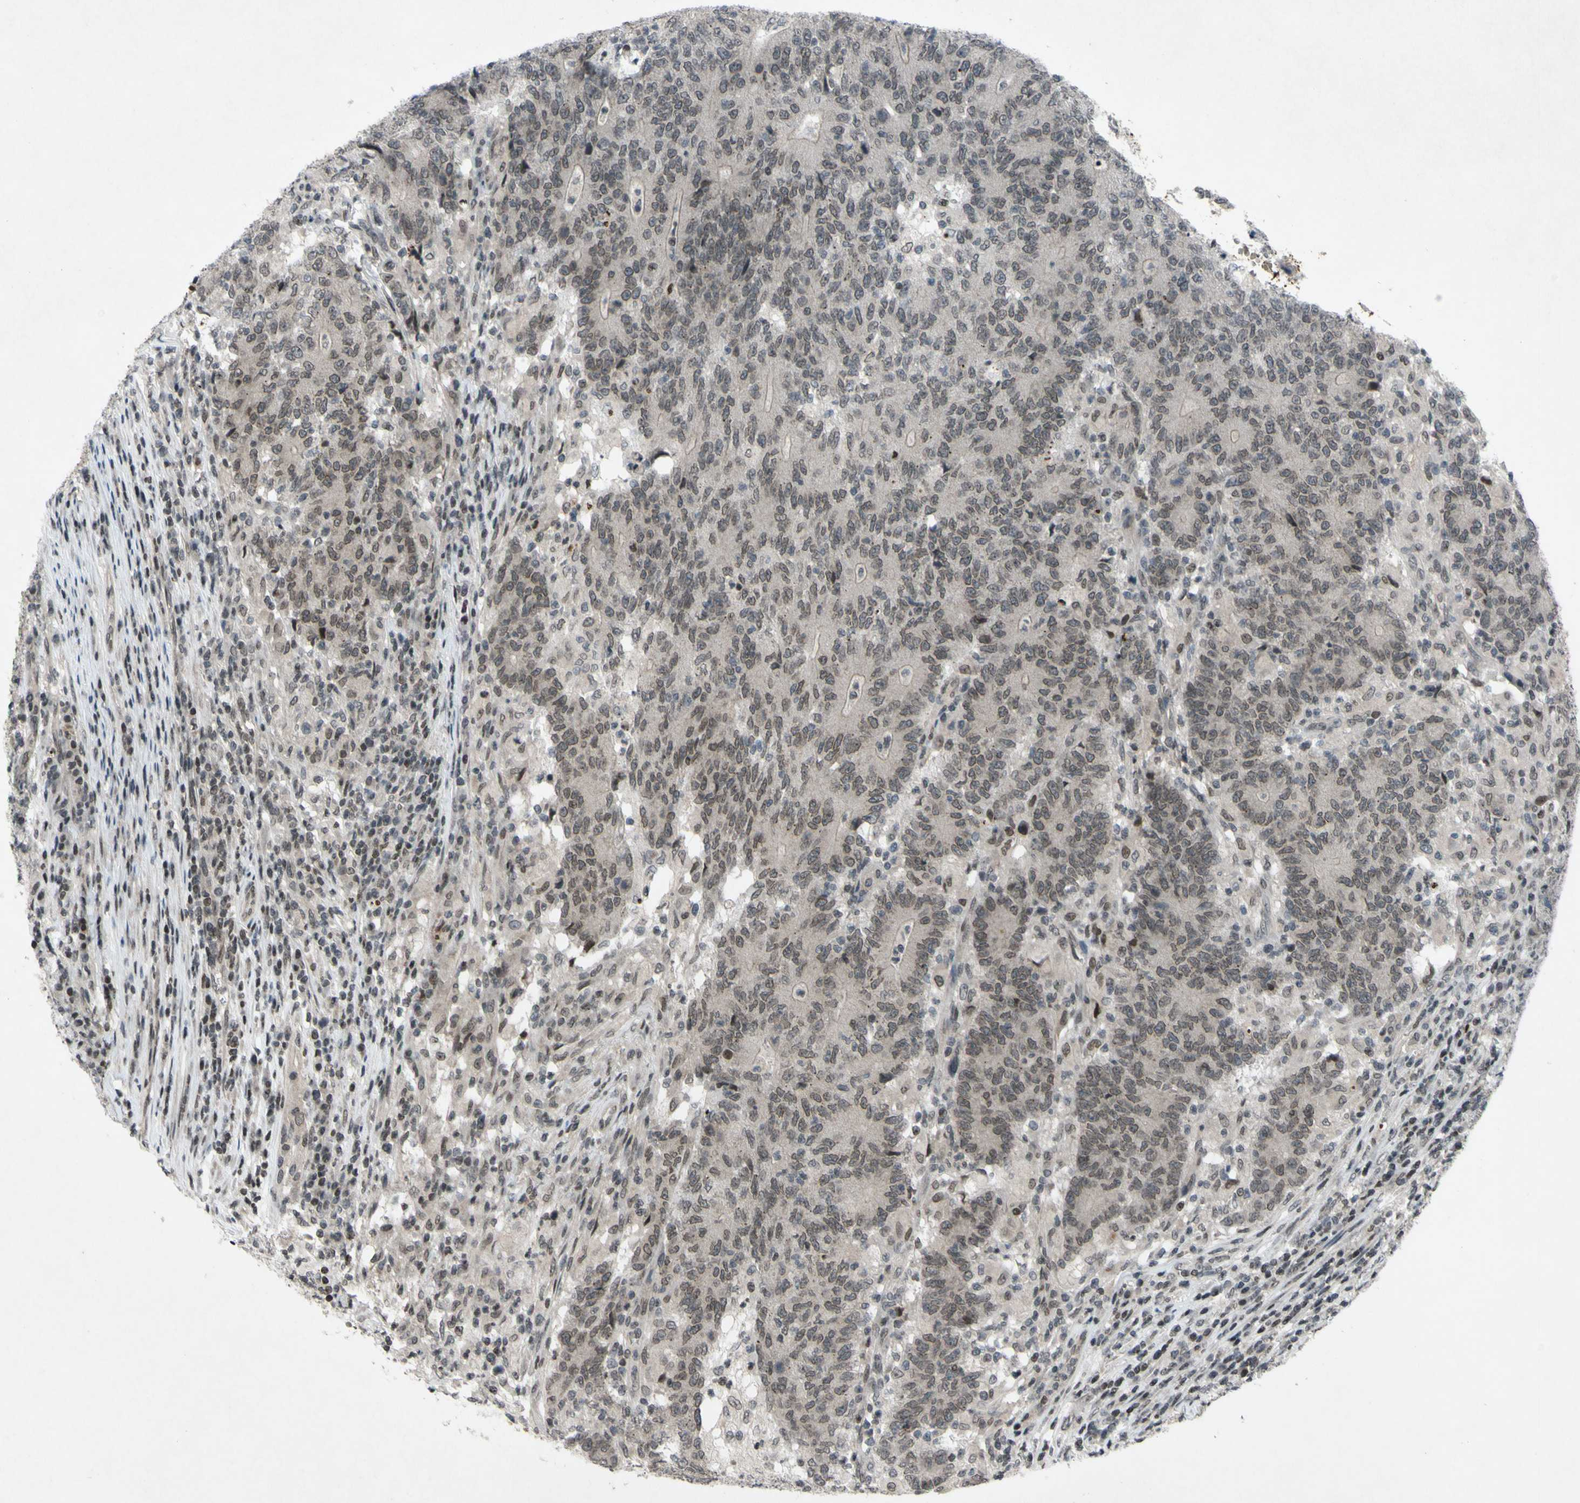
{"staining": {"intensity": "weak", "quantity": "25%-75%", "location": "cytoplasmic/membranous,nuclear"}, "tissue": "colorectal cancer", "cell_type": "Tumor cells", "image_type": "cancer", "snomed": [{"axis": "morphology", "description": "Normal tissue, NOS"}, {"axis": "morphology", "description": "Adenocarcinoma, NOS"}, {"axis": "topography", "description": "Colon"}], "caption": "This histopathology image reveals immunohistochemistry staining of colorectal cancer, with low weak cytoplasmic/membranous and nuclear staining in about 25%-75% of tumor cells.", "gene": "XPO1", "patient": {"sex": "female", "age": 75}}